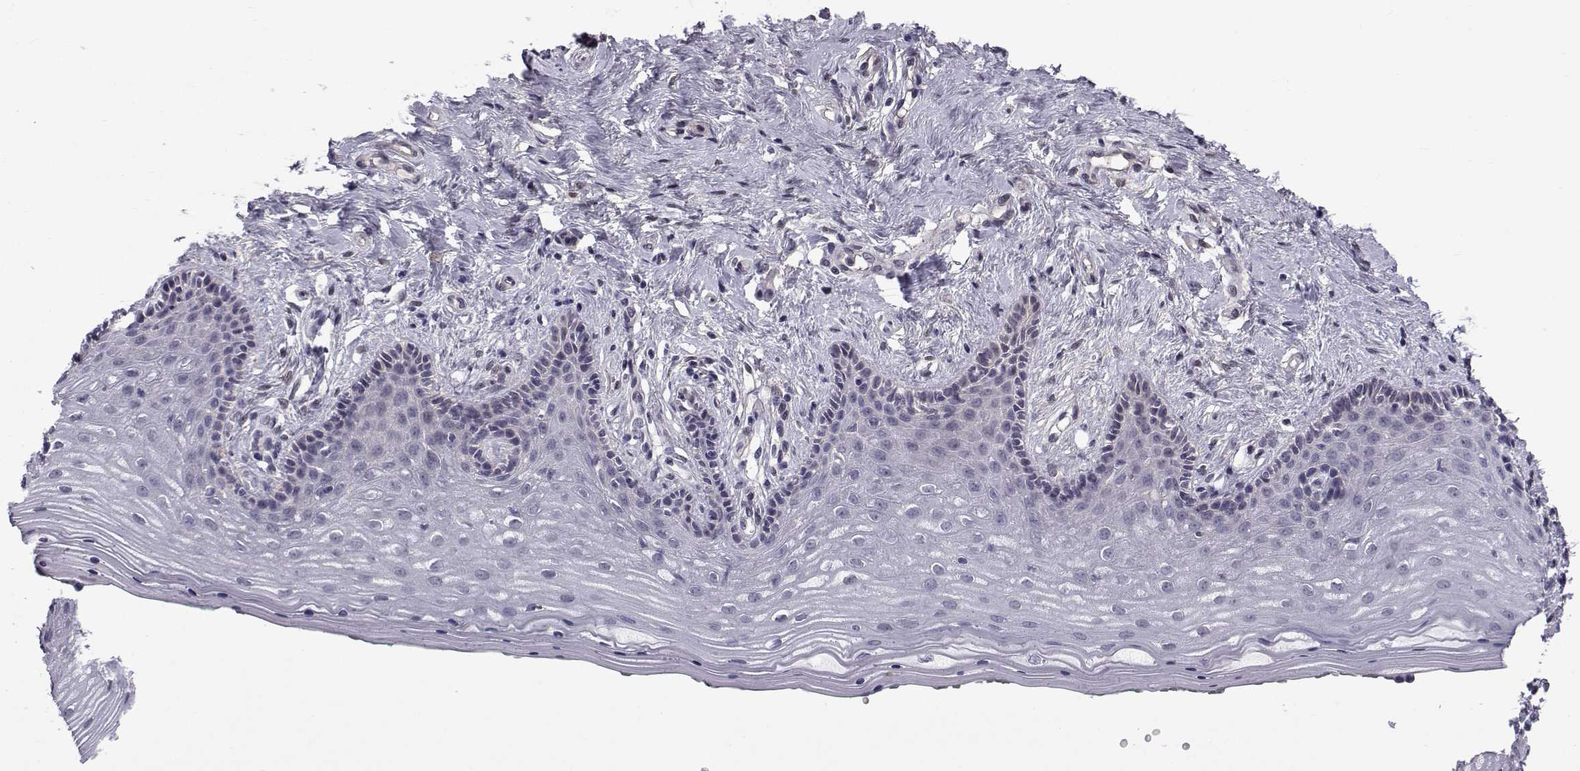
{"staining": {"intensity": "weak", "quantity": "<25%", "location": "nuclear"}, "tissue": "vagina", "cell_type": "Squamous epithelial cells", "image_type": "normal", "snomed": [{"axis": "morphology", "description": "Normal tissue, NOS"}, {"axis": "topography", "description": "Vagina"}], "caption": "Immunohistochemical staining of benign human vagina shows no significant positivity in squamous epithelial cells. (Brightfield microscopy of DAB (3,3'-diaminobenzidine) IHC at high magnification).", "gene": "RBM24", "patient": {"sex": "female", "age": 45}}